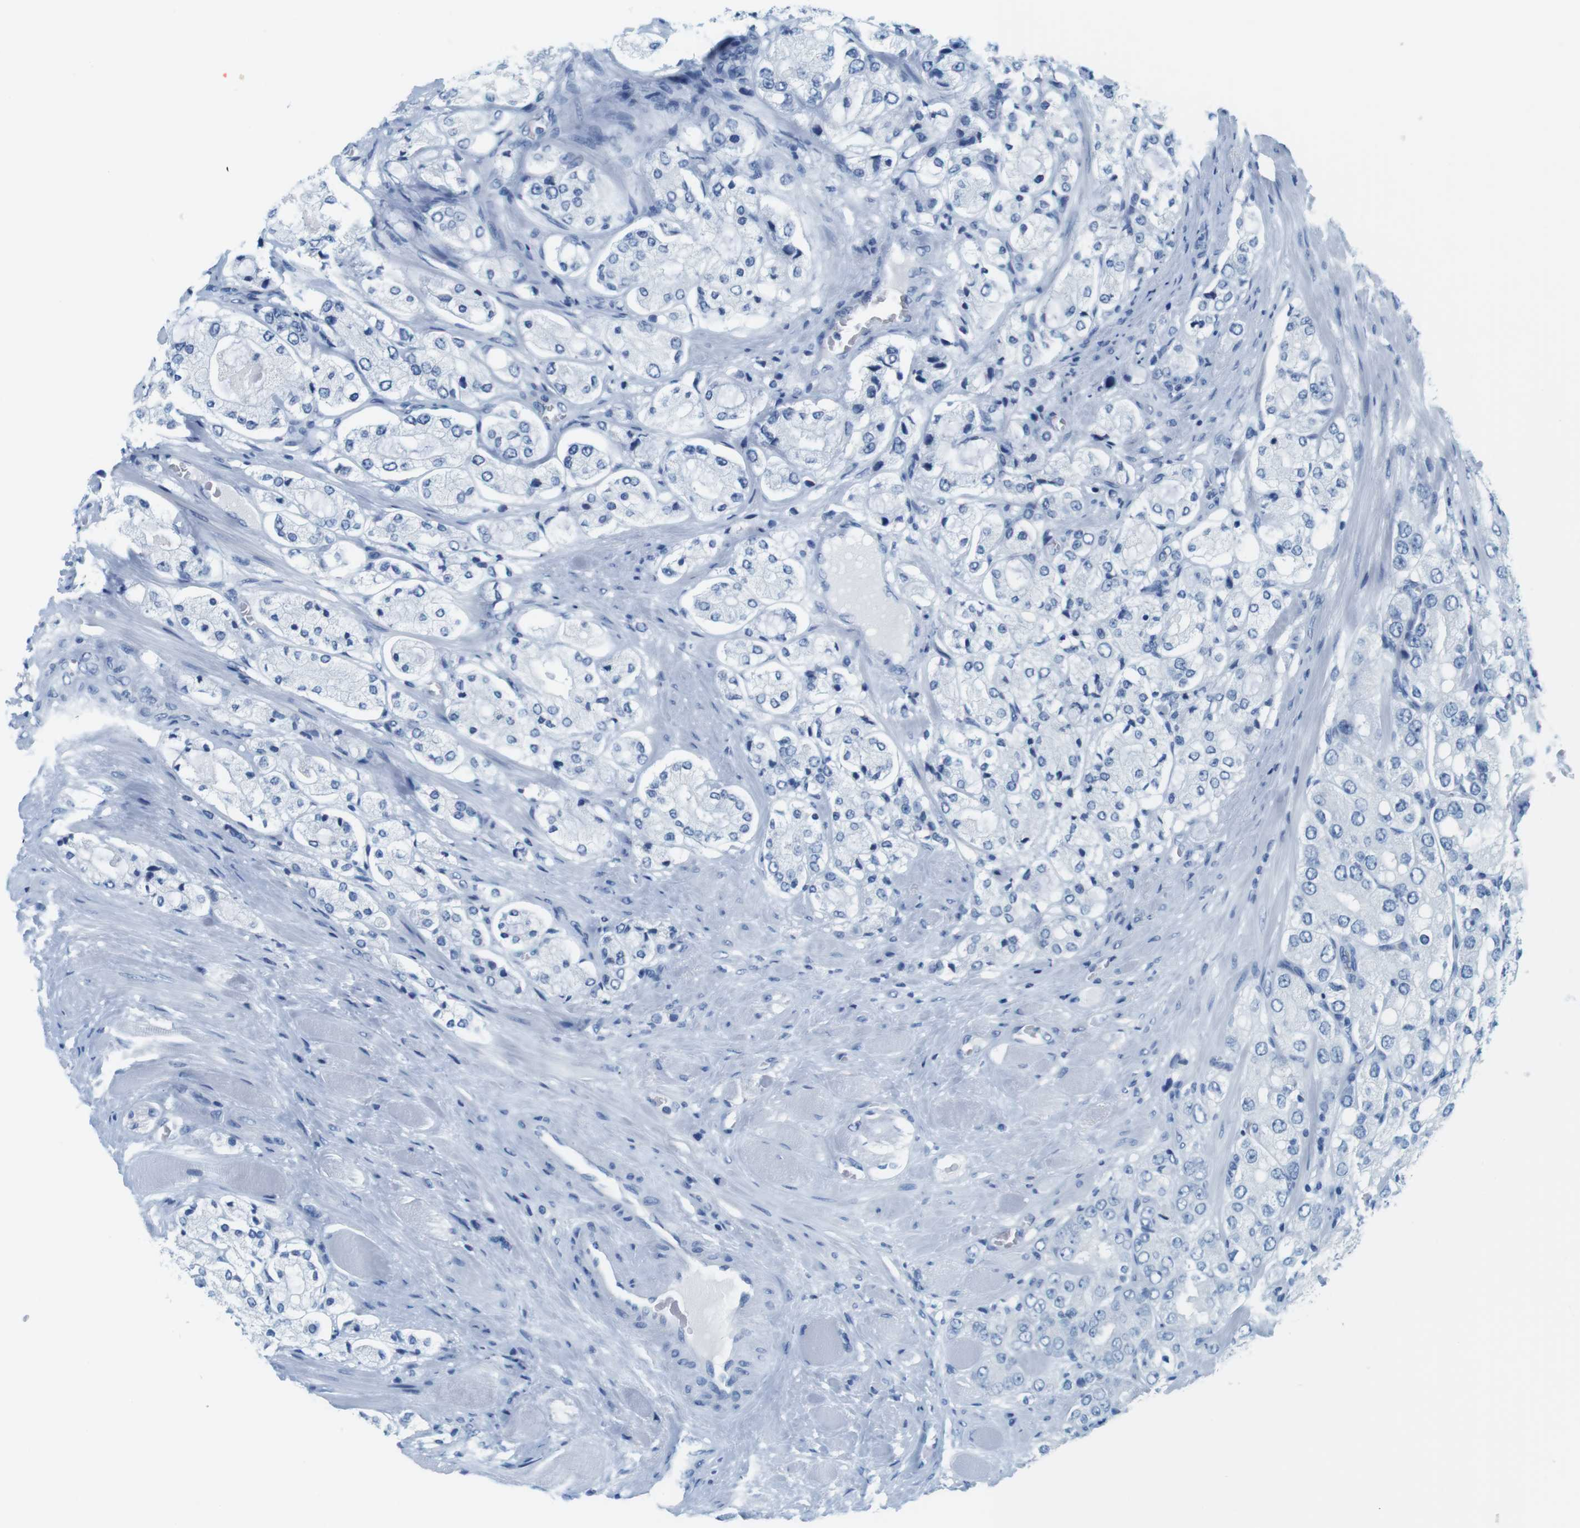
{"staining": {"intensity": "negative", "quantity": "none", "location": "none"}, "tissue": "prostate cancer", "cell_type": "Tumor cells", "image_type": "cancer", "snomed": [{"axis": "morphology", "description": "Adenocarcinoma, High grade"}, {"axis": "topography", "description": "Prostate"}], "caption": "Immunohistochemistry micrograph of prostate cancer (high-grade adenocarcinoma) stained for a protein (brown), which exhibits no expression in tumor cells.", "gene": "CYP2C9", "patient": {"sex": "male", "age": 65}}